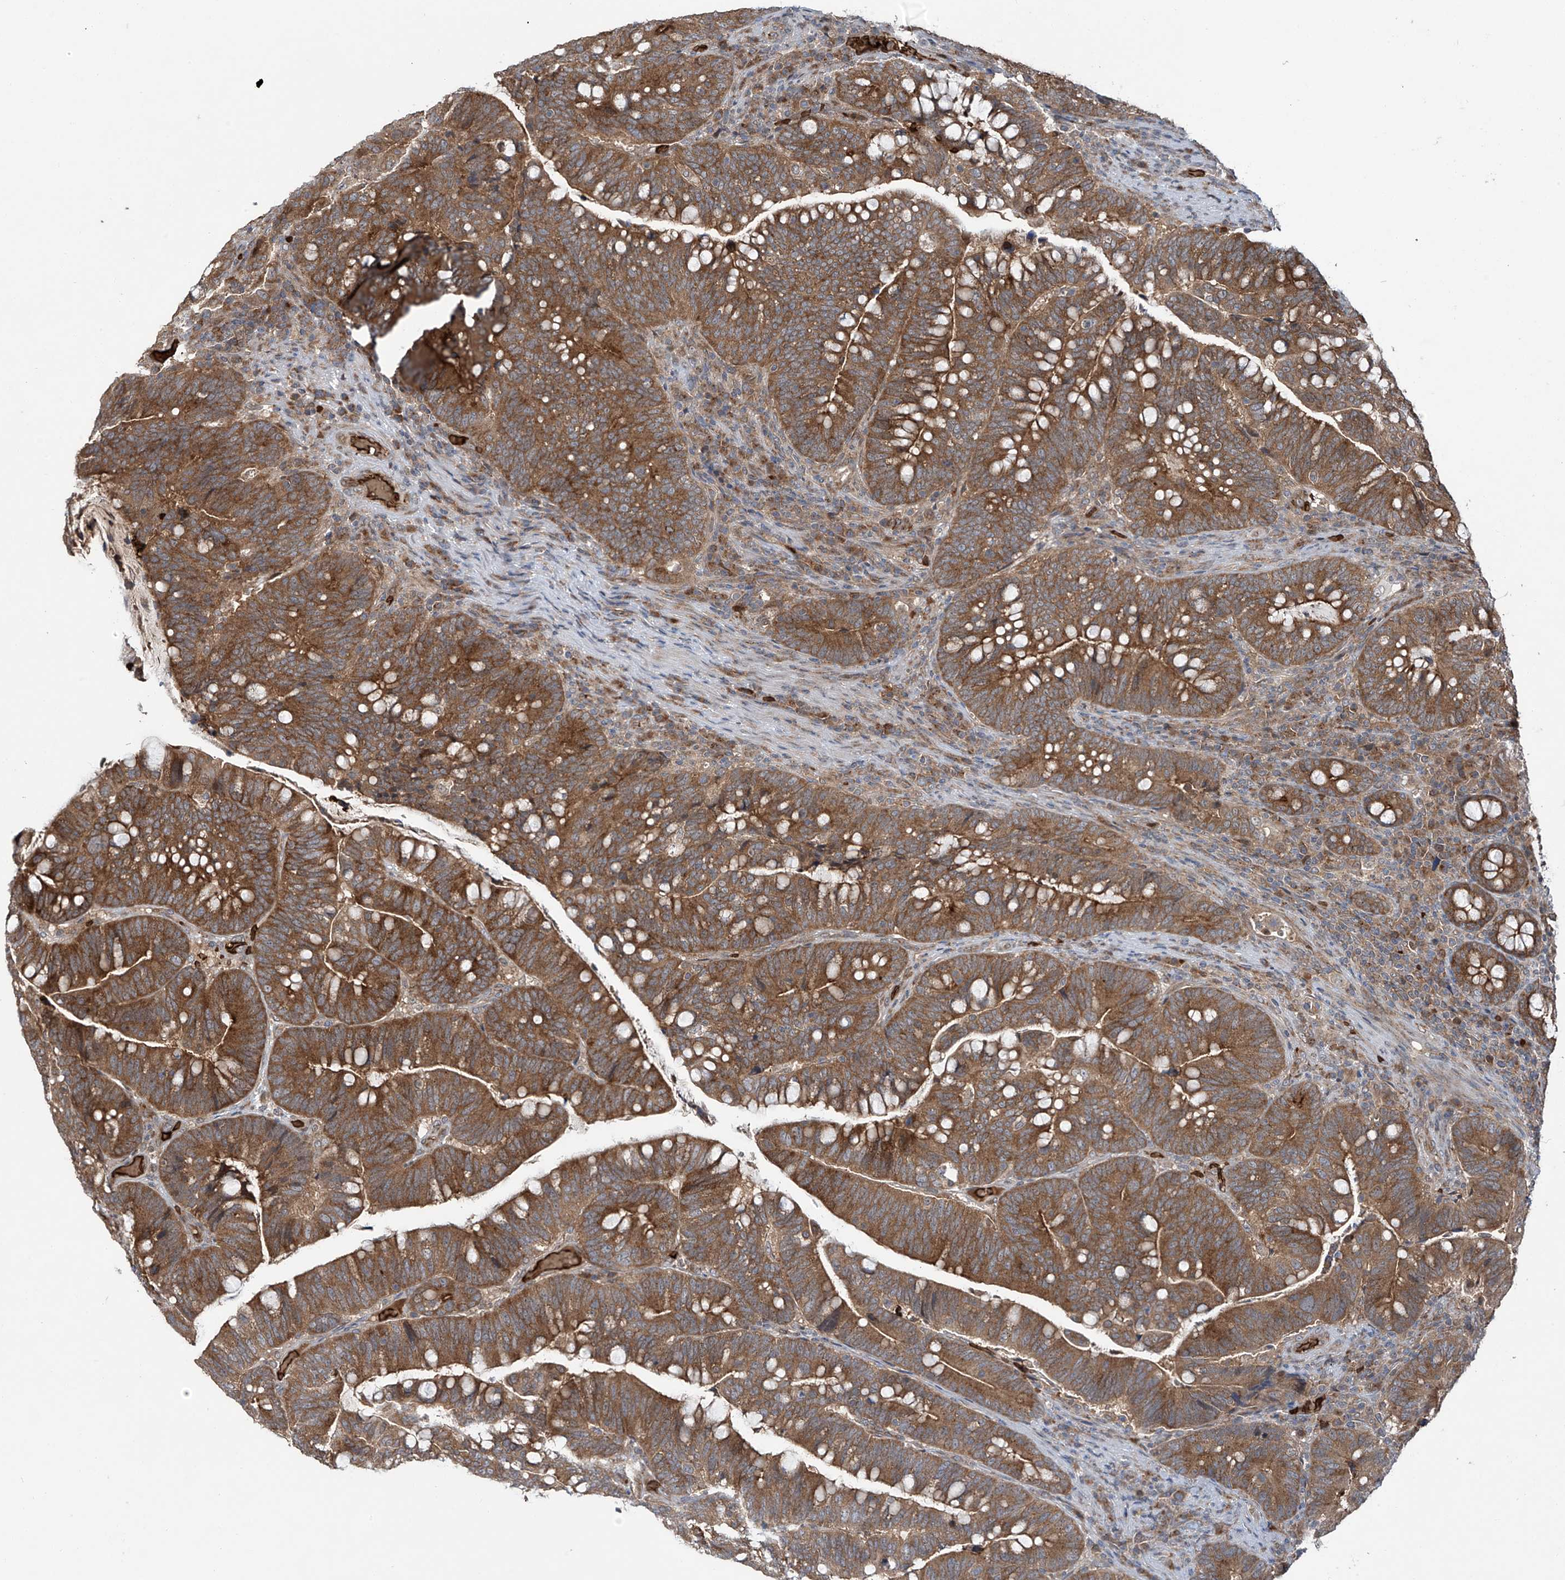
{"staining": {"intensity": "moderate", "quantity": ">75%", "location": "cytoplasmic/membranous"}, "tissue": "colorectal cancer", "cell_type": "Tumor cells", "image_type": "cancer", "snomed": [{"axis": "morphology", "description": "Adenocarcinoma, NOS"}, {"axis": "topography", "description": "Colon"}], "caption": "The image exhibits staining of colorectal adenocarcinoma, revealing moderate cytoplasmic/membranous protein positivity (brown color) within tumor cells.", "gene": "ZDHHC9", "patient": {"sex": "female", "age": 66}}